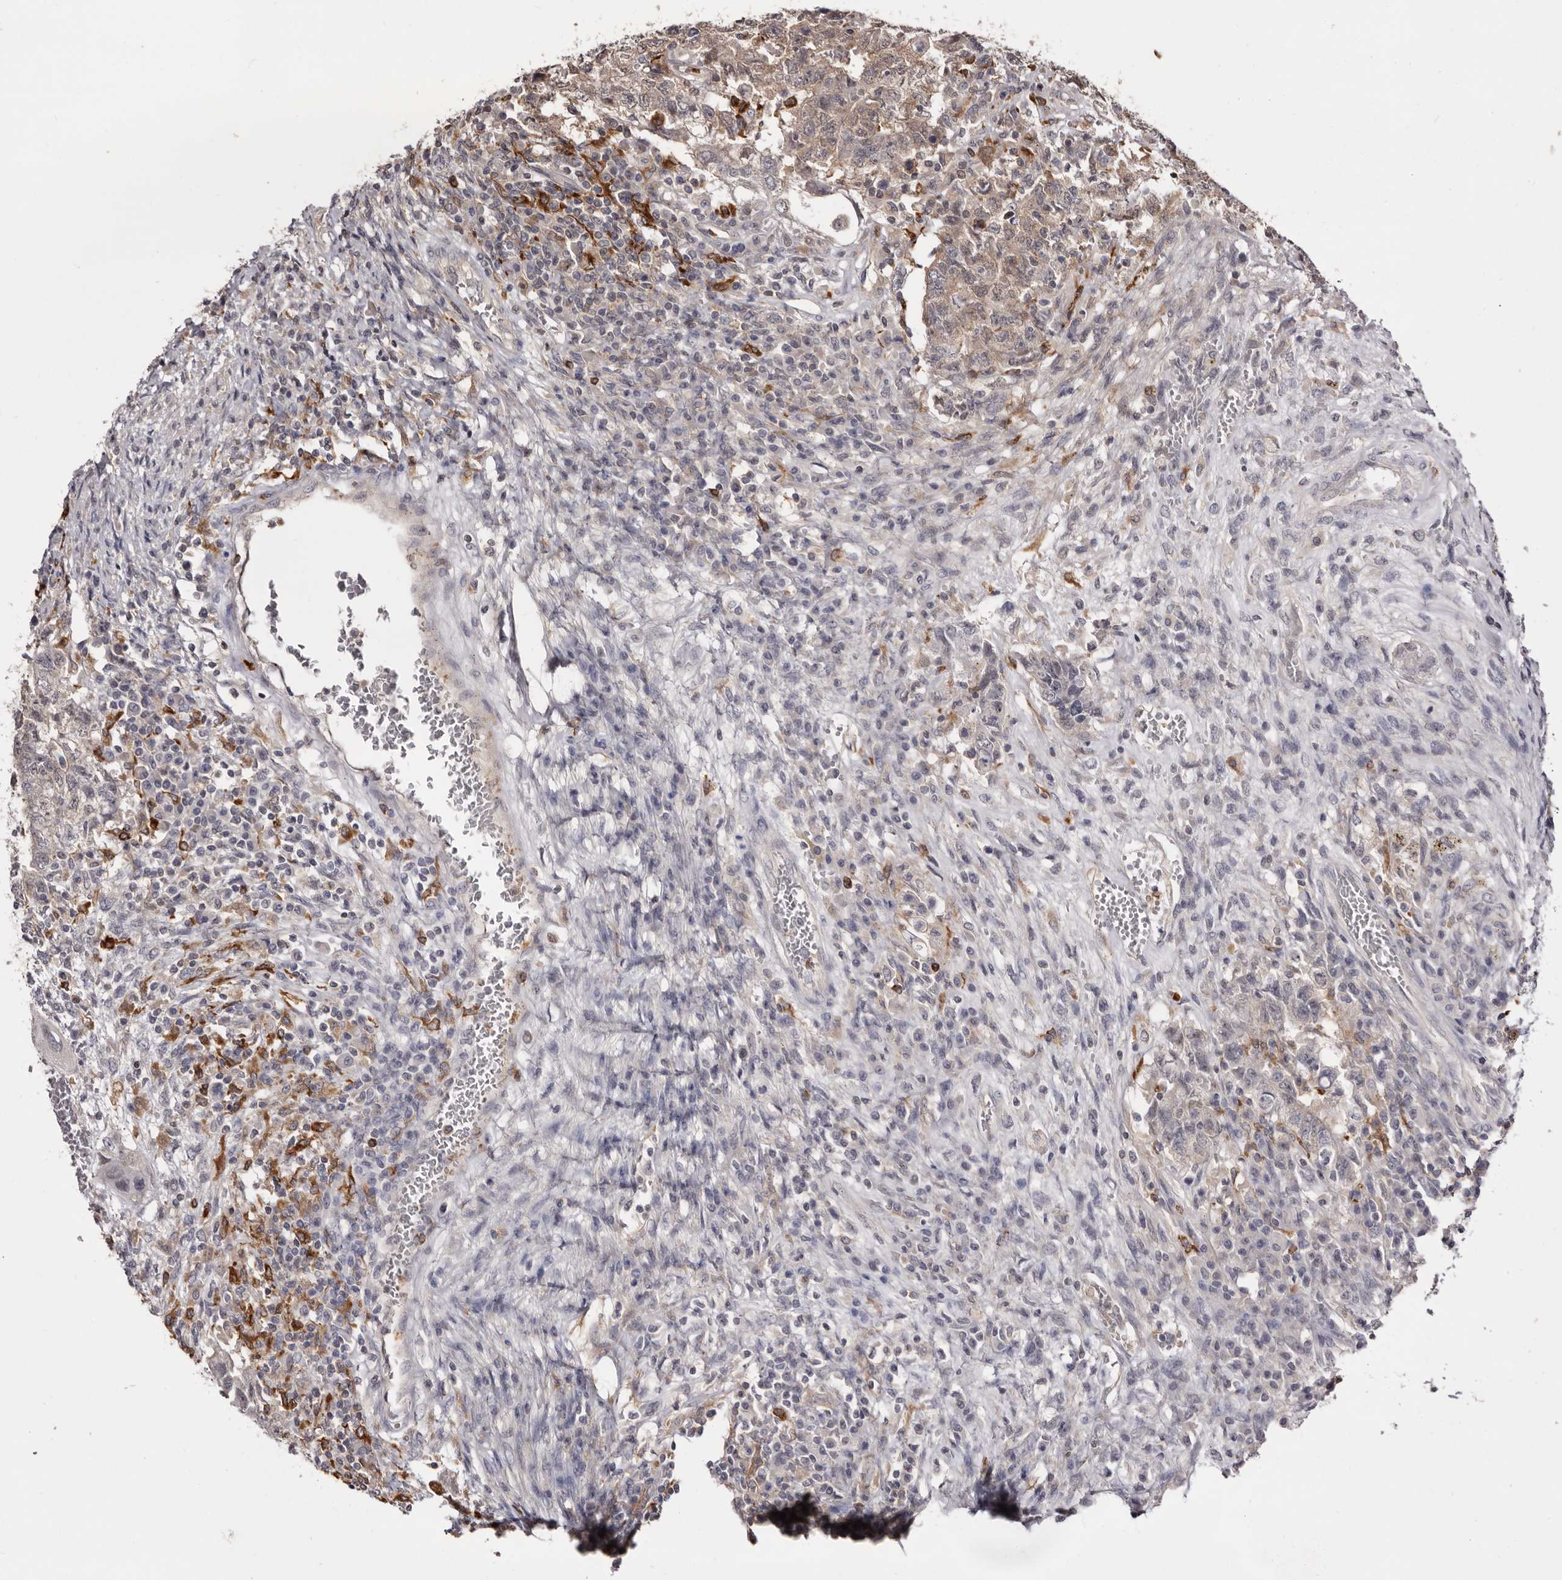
{"staining": {"intensity": "weak", "quantity": "<25%", "location": "cytoplasmic/membranous"}, "tissue": "testis cancer", "cell_type": "Tumor cells", "image_type": "cancer", "snomed": [{"axis": "morphology", "description": "Carcinoma, Embryonal, NOS"}, {"axis": "topography", "description": "Testis"}], "caption": "There is no significant expression in tumor cells of embryonal carcinoma (testis). (DAB (3,3'-diaminobenzidine) immunohistochemistry with hematoxylin counter stain).", "gene": "TNNI1", "patient": {"sex": "male", "age": 26}}